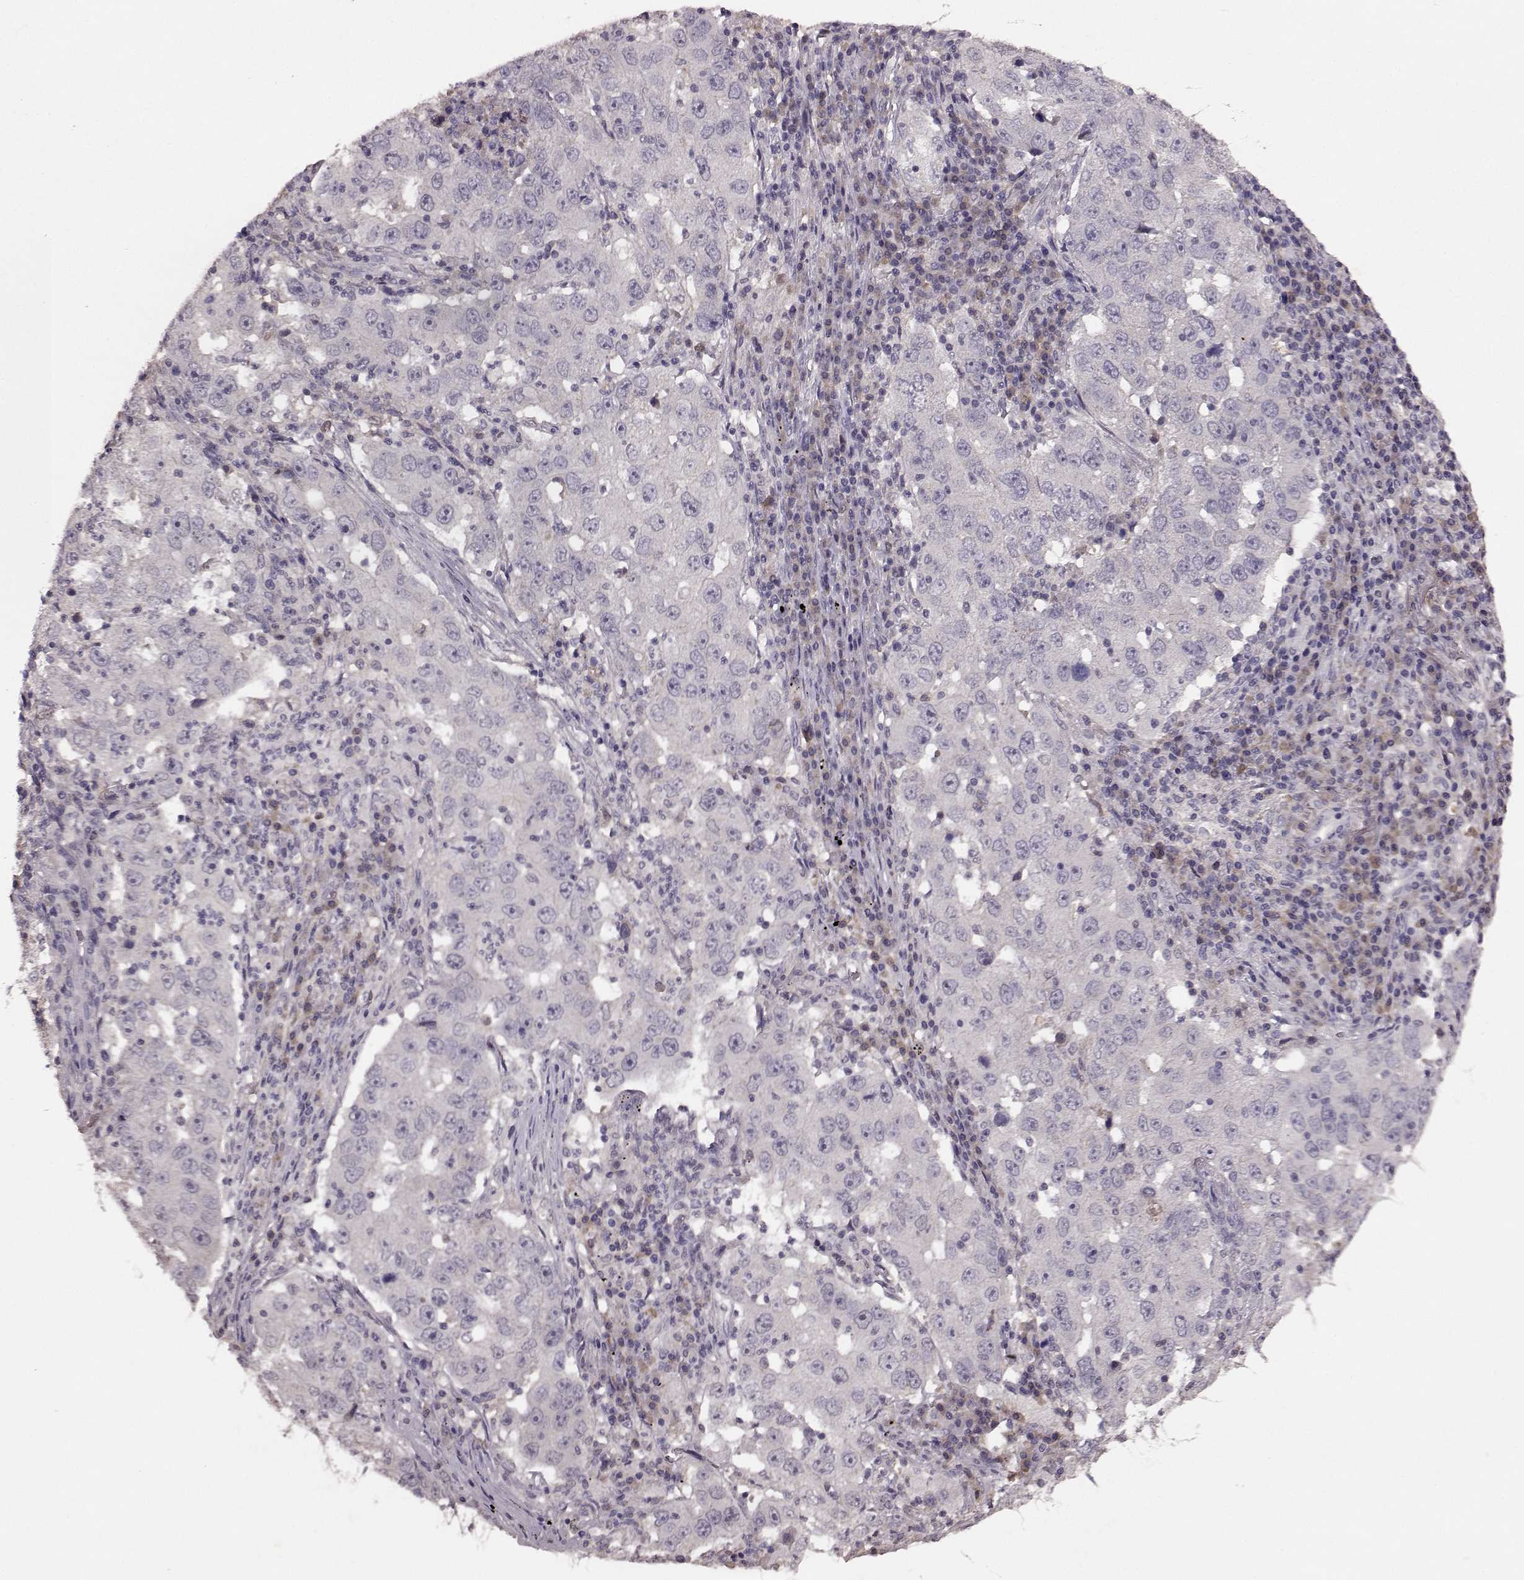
{"staining": {"intensity": "negative", "quantity": "none", "location": "none"}, "tissue": "lung cancer", "cell_type": "Tumor cells", "image_type": "cancer", "snomed": [{"axis": "morphology", "description": "Adenocarcinoma, NOS"}, {"axis": "topography", "description": "Lung"}], "caption": "Photomicrograph shows no significant protein staining in tumor cells of lung cancer (adenocarcinoma).", "gene": "FRRS1L", "patient": {"sex": "male", "age": 73}}